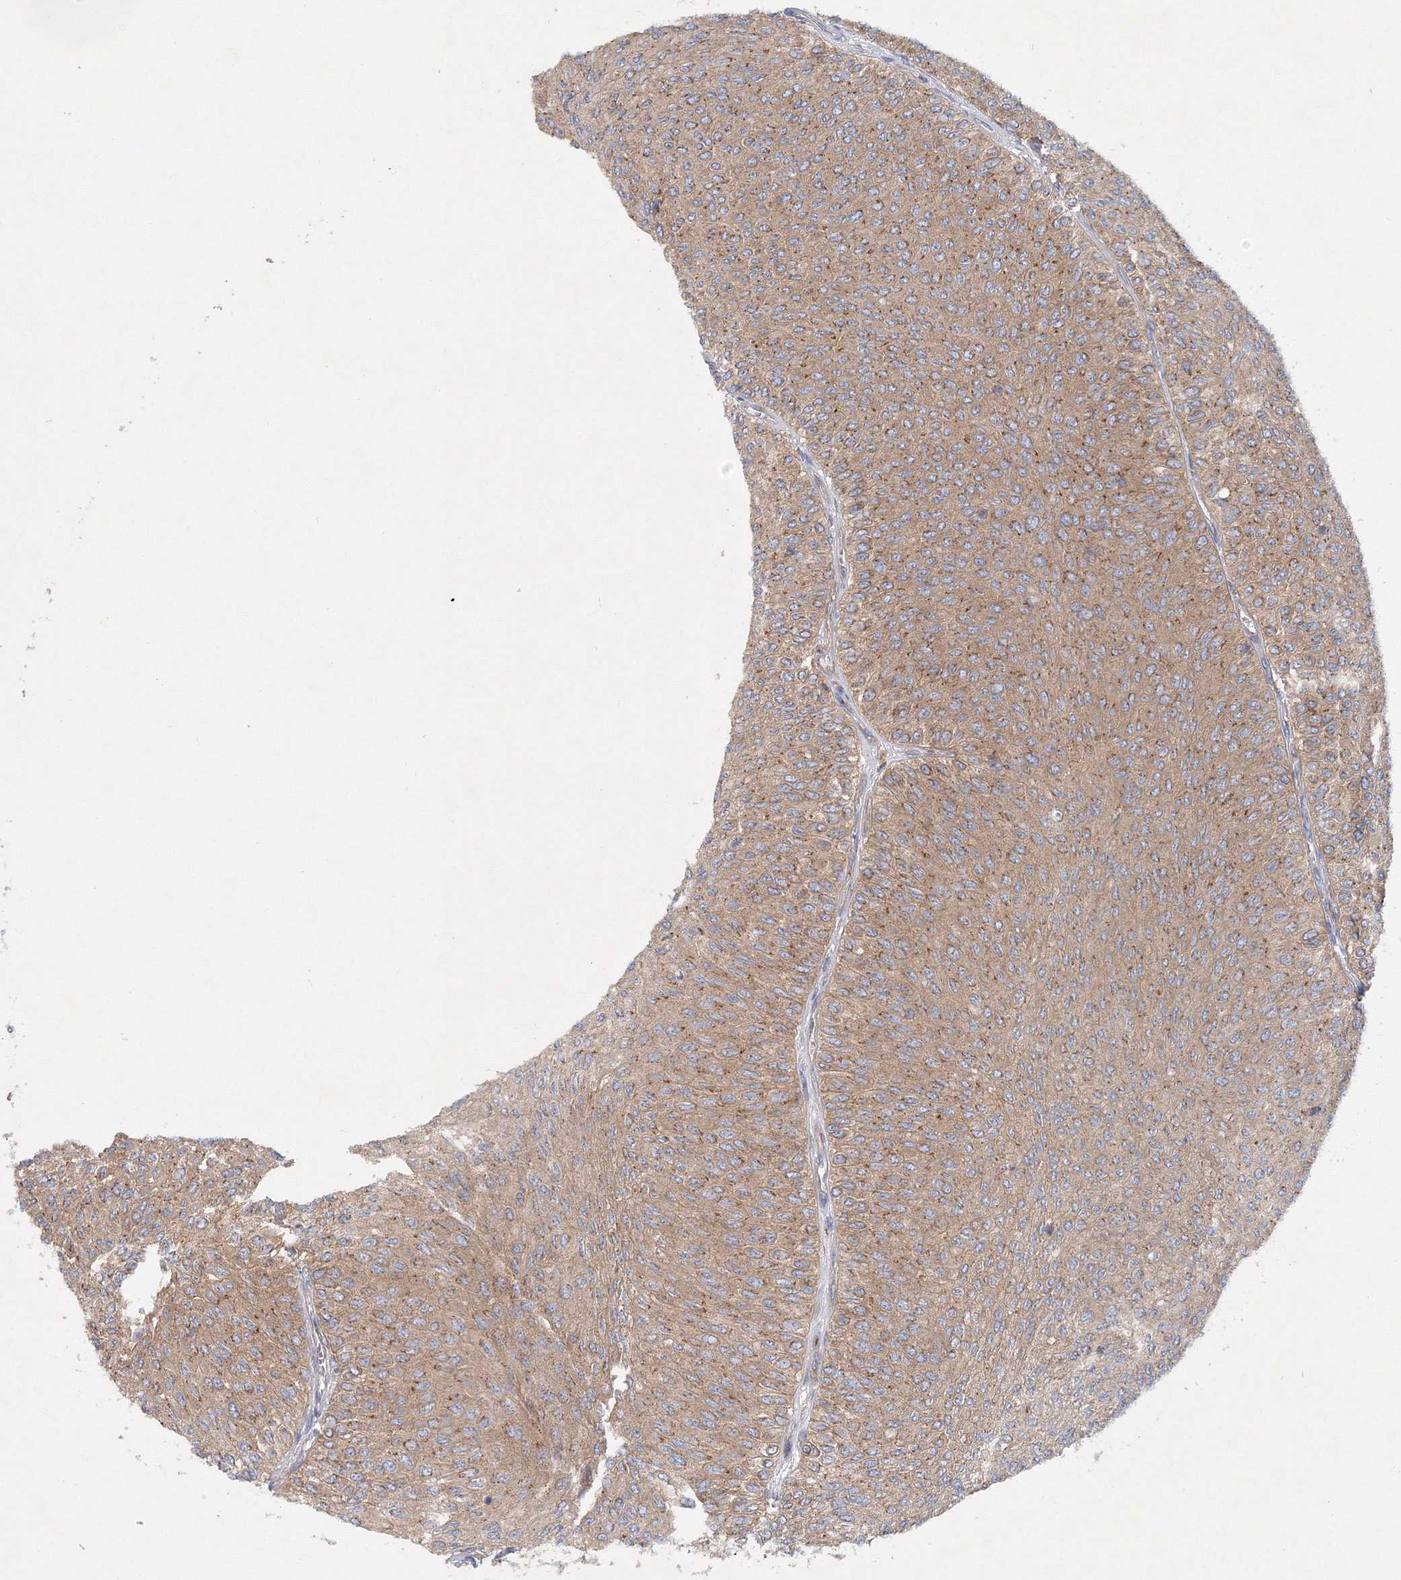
{"staining": {"intensity": "moderate", "quantity": ">75%", "location": "cytoplasmic/membranous"}, "tissue": "urothelial cancer", "cell_type": "Tumor cells", "image_type": "cancer", "snomed": [{"axis": "morphology", "description": "Urothelial carcinoma, Low grade"}, {"axis": "topography", "description": "Urinary bladder"}], "caption": "A medium amount of moderate cytoplasmic/membranous staining is identified in about >75% of tumor cells in urothelial cancer tissue. The protein is shown in brown color, while the nuclei are stained blue.", "gene": "SEC23IP", "patient": {"sex": "male", "age": 78}}